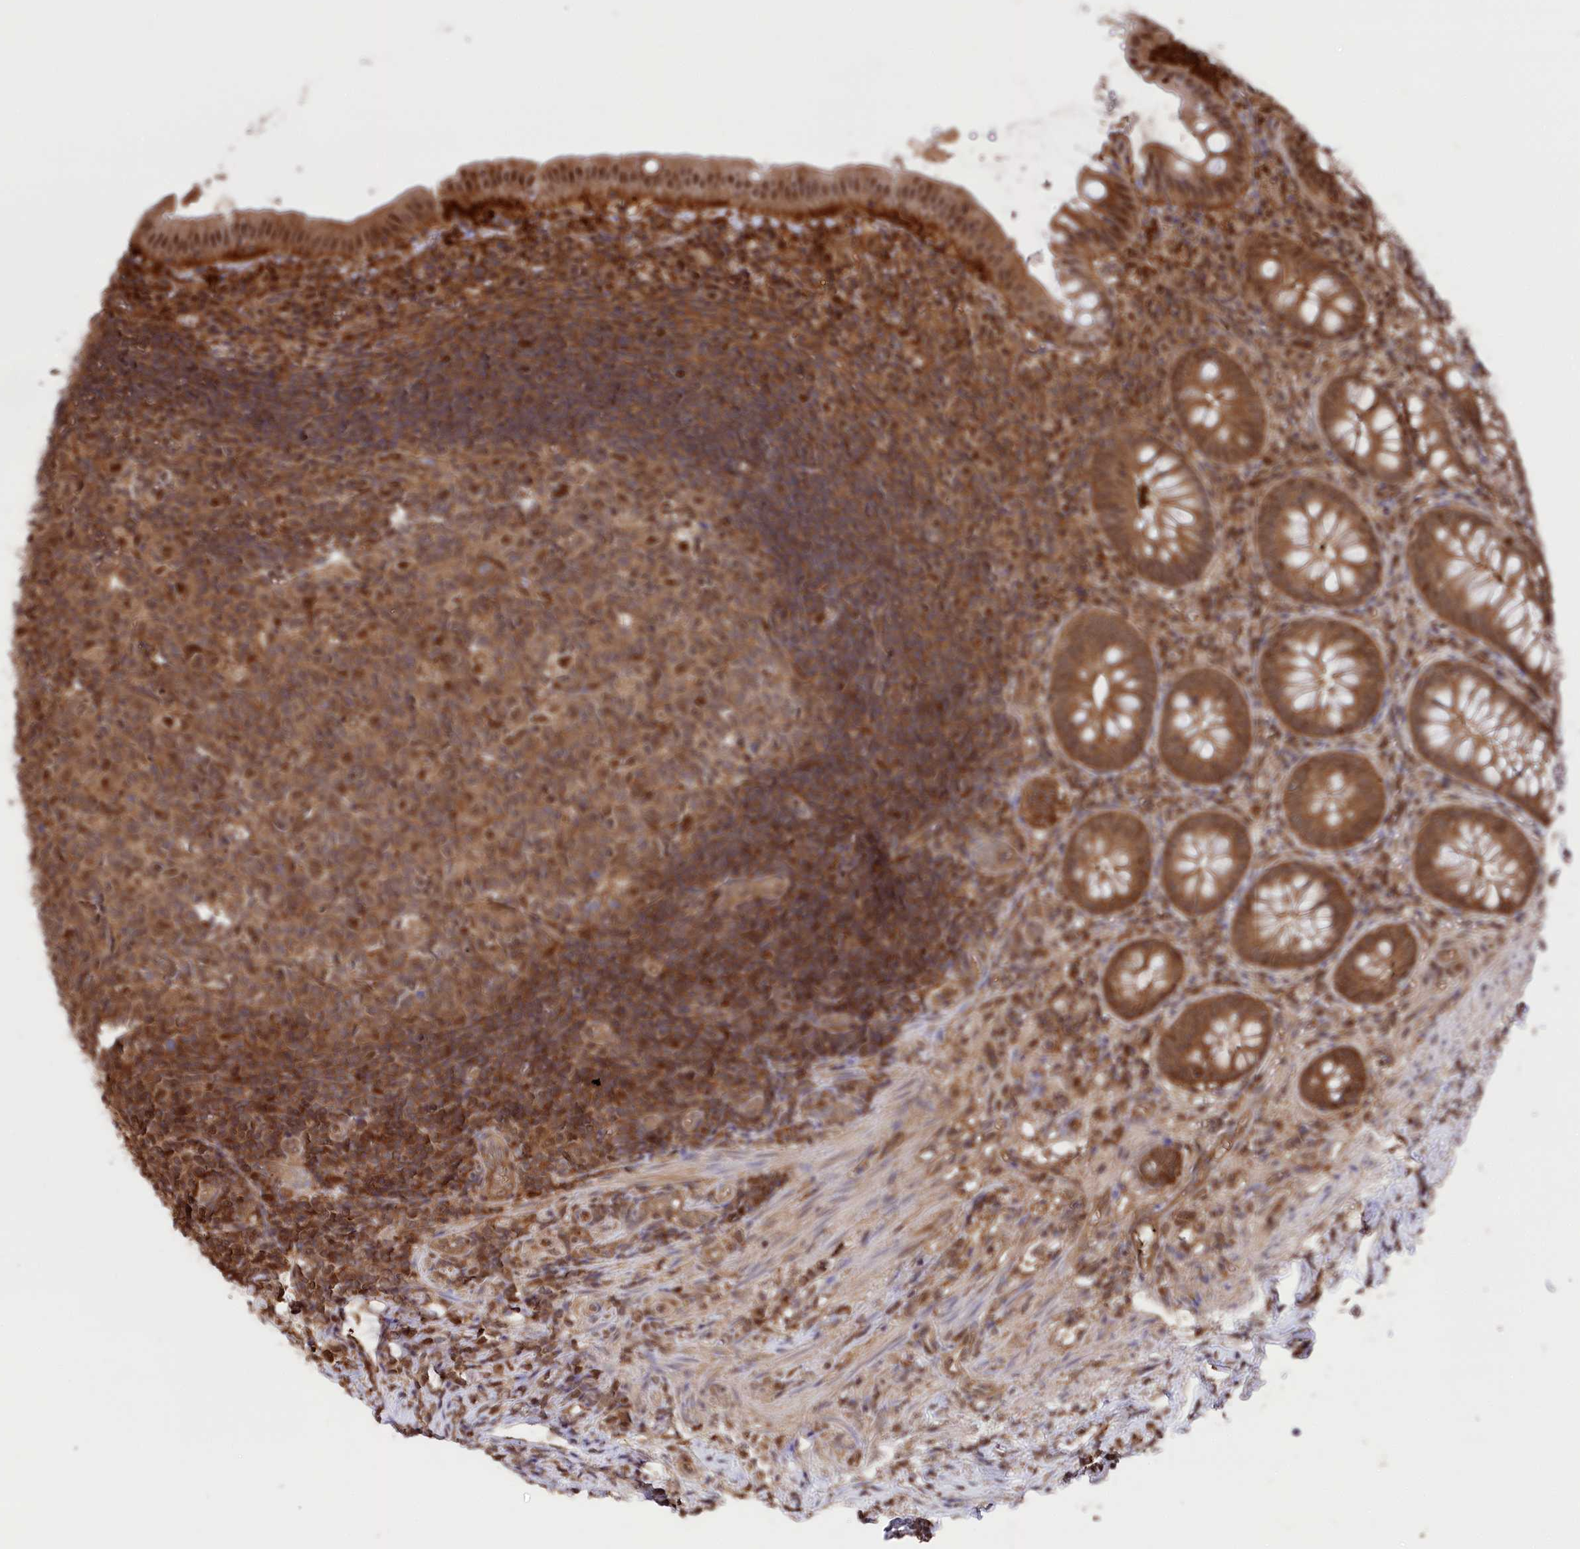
{"staining": {"intensity": "strong", "quantity": ">75%", "location": "cytoplasmic/membranous"}, "tissue": "appendix", "cell_type": "Glandular cells", "image_type": "normal", "snomed": [{"axis": "morphology", "description": "Normal tissue, NOS"}, {"axis": "topography", "description": "Appendix"}], "caption": "Immunohistochemistry micrograph of unremarkable human appendix stained for a protein (brown), which reveals high levels of strong cytoplasmic/membranous positivity in about >75% of glandular cells.", "gene": "PSMA1", "patient": {"sex": "female", "age": 54}}